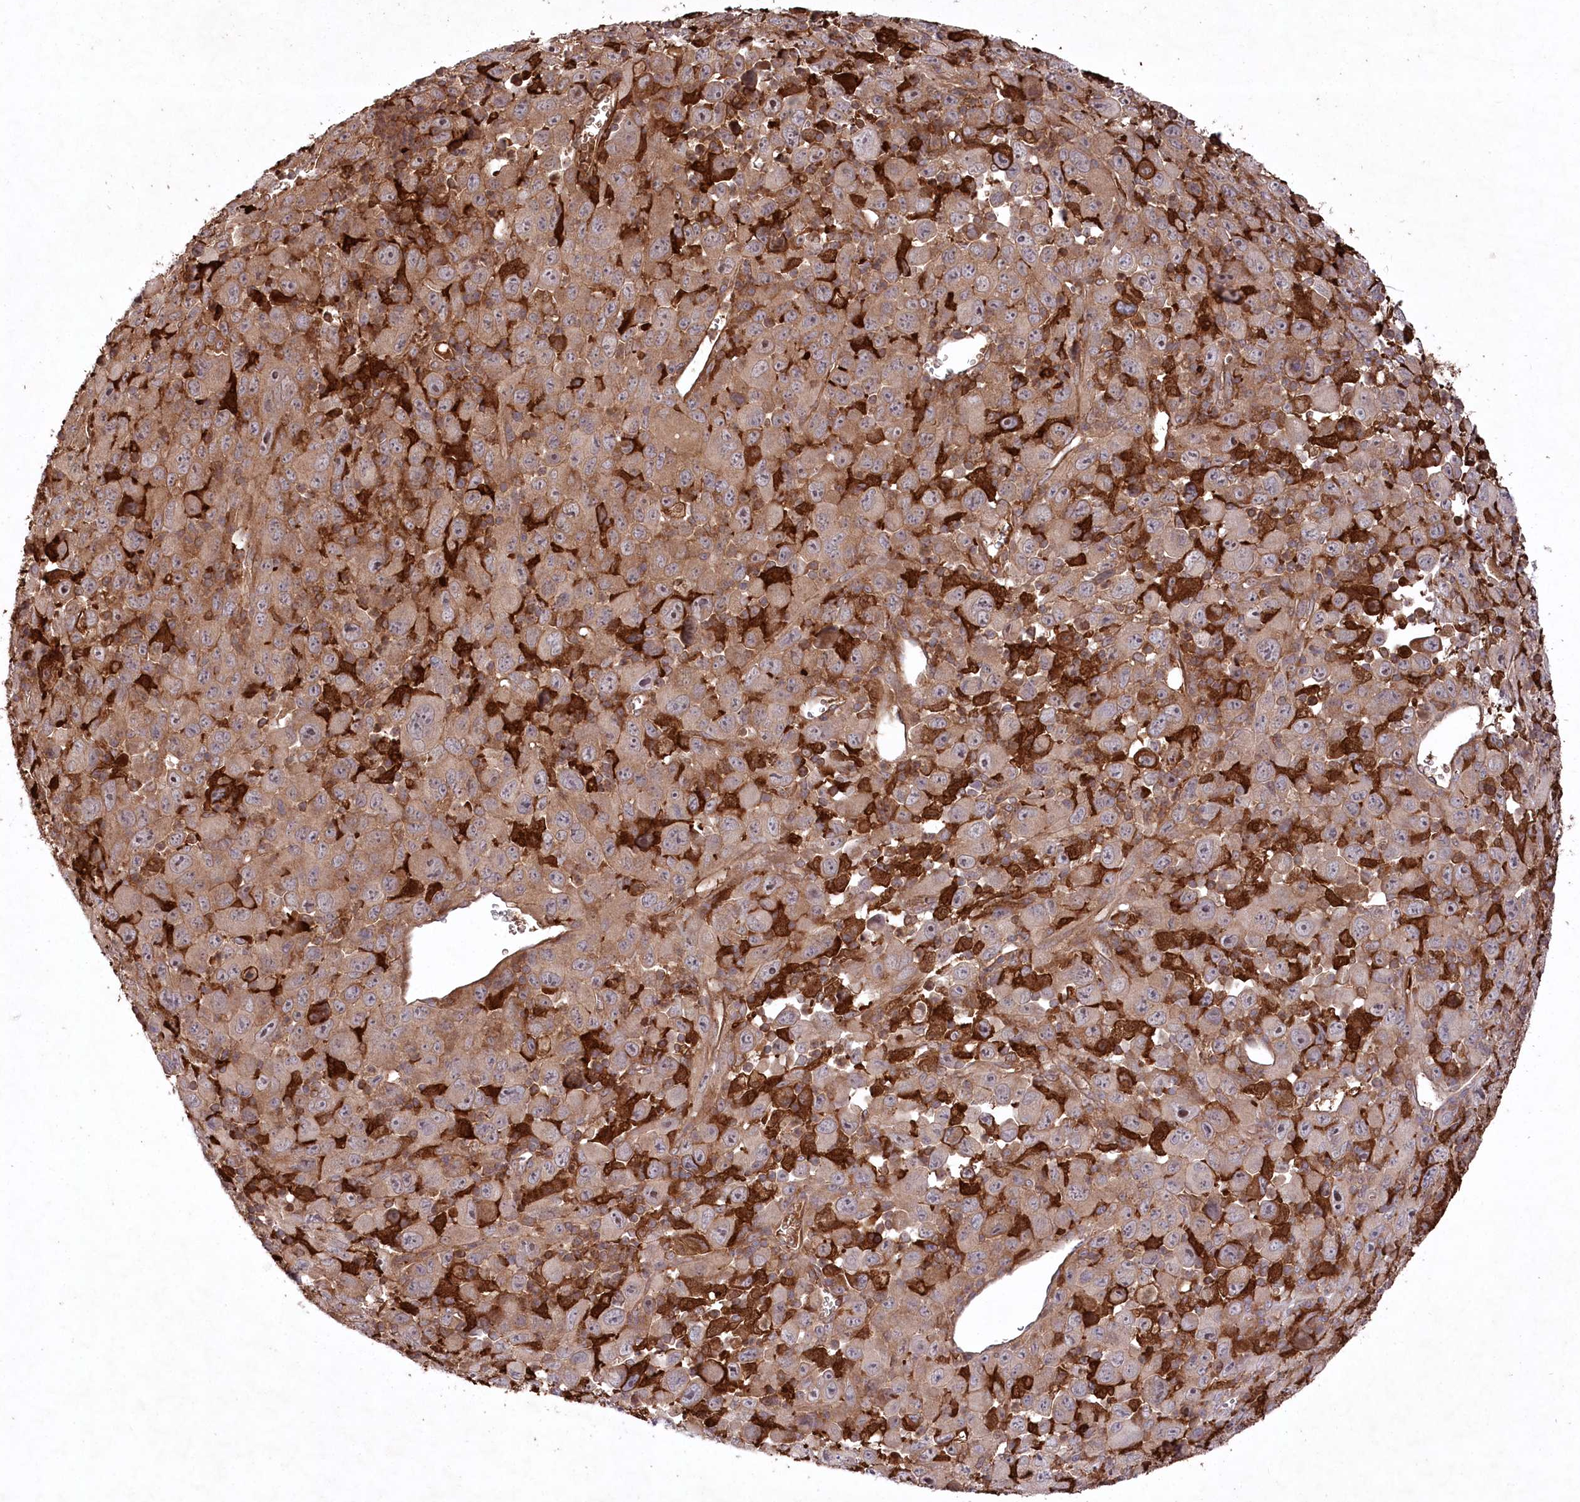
{"staining": {"intensity": "moderate", "quantity": ">75%", "location": "cytoplasmic/membranous"}, "tissue": "melanoma", "cell_type": "Tumor cells", "image_type": "cancer", "snomed": [{"axis": "morphology", "description": "Malignant melanoma, Metastatic site"}, {"axis": "topography", "description": "Skin"}], "caption": "Immunohistochemistry (IHC) micrograph of neoplastic tissue: malignant melanoma (metastatic site) stained using immunohistochemistry (IHC) reveals medium levels of moderate protein expression localized specifically in the cytoplasmic/membranous of tumor cells, appearing as a cytoplasmic/membranous brown color.", "gene": "PPP1R21", "patient": {"sex": "female", "age": 56}}